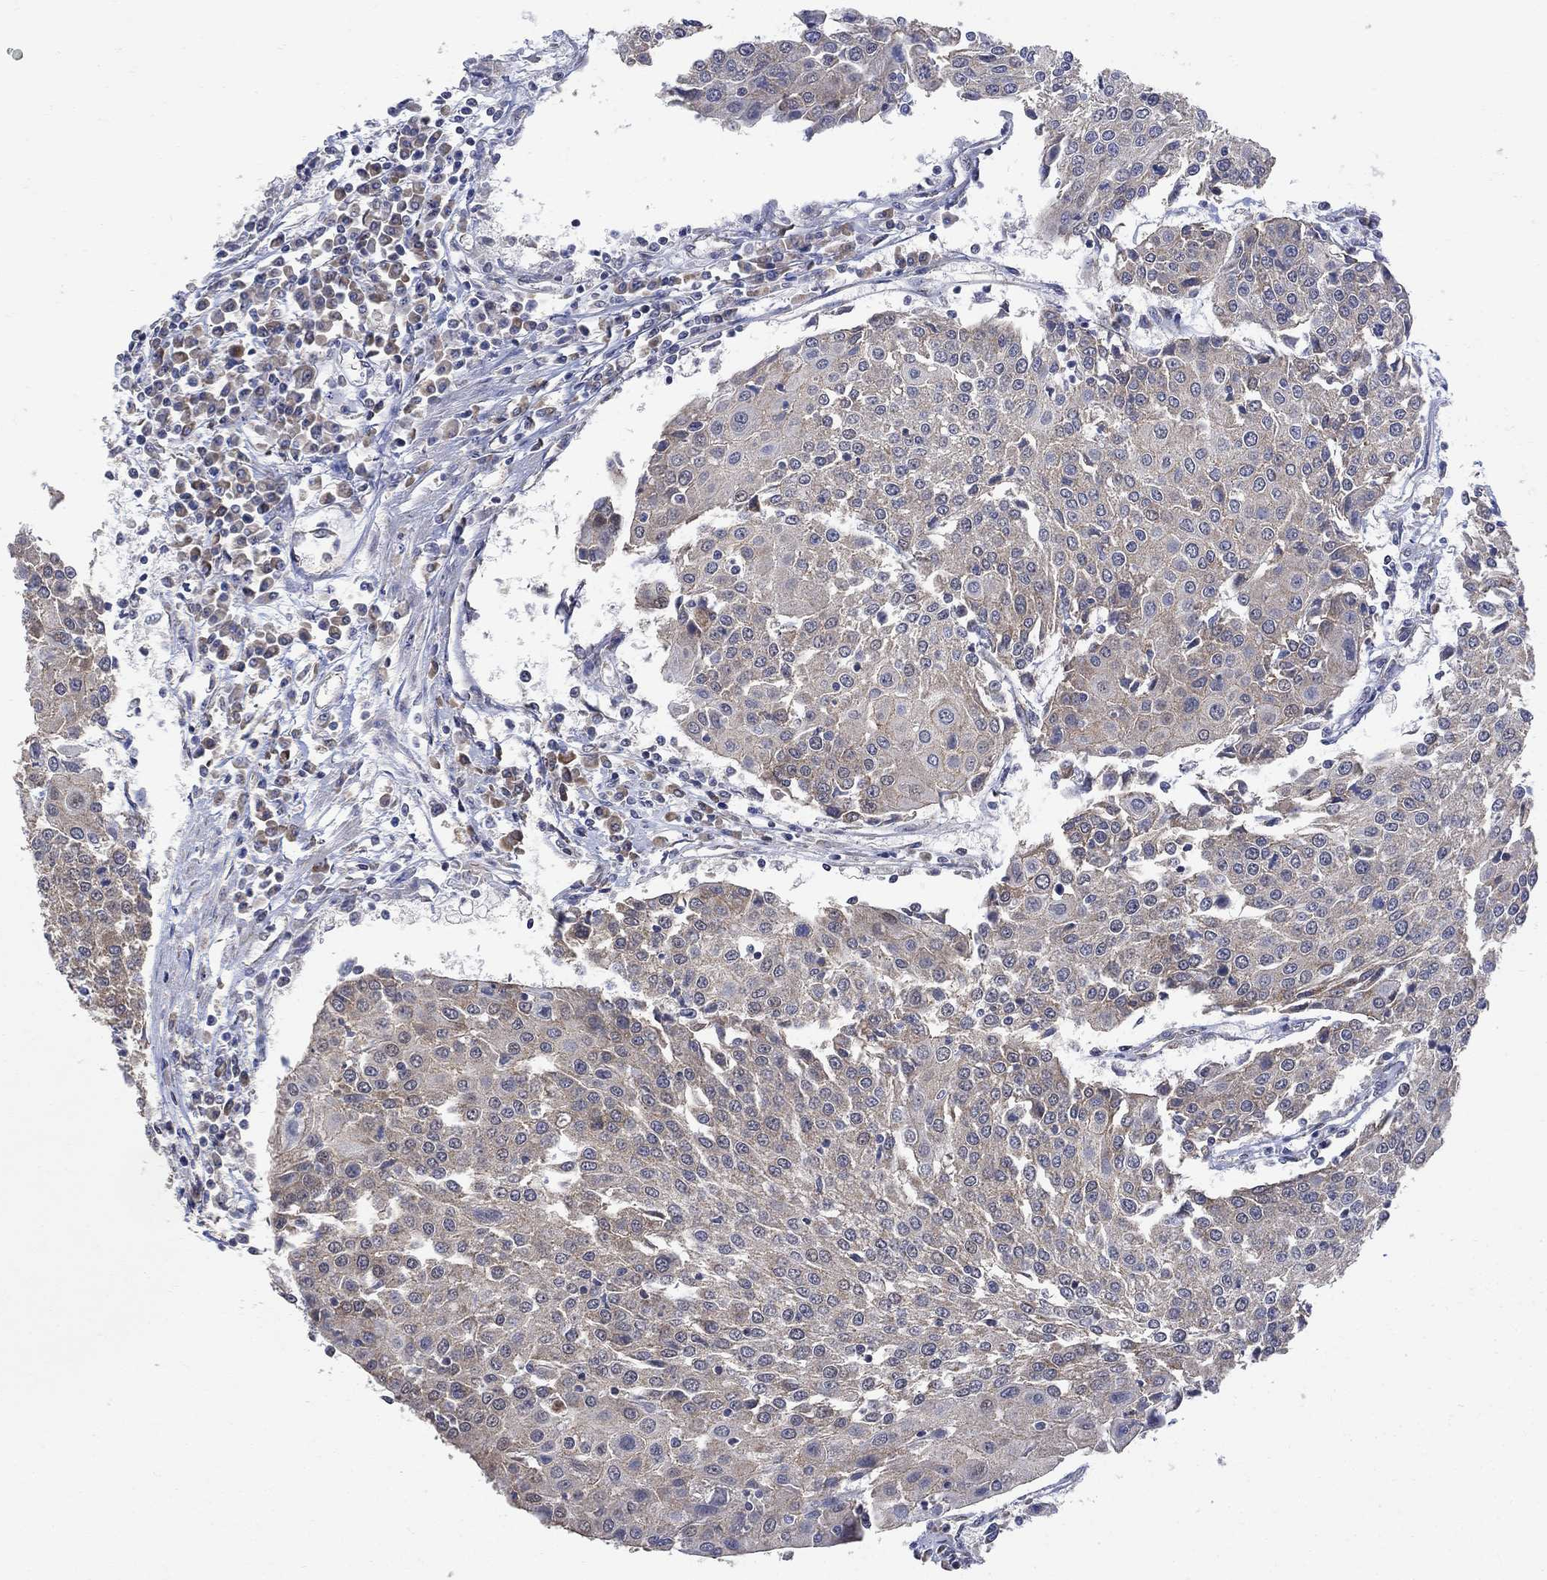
{"staining": {"intensity": "weak", "quantity": "<25%", "location": "cytoplasmic/membranous"}, "tissue": "urothelial cancer", "cell_type": "Tumor cells", "image_type": "cancer", "snomed": [{"axis": "morphology", "description": "Urothelial carcinoma, High grade"}, {"axis": "topography", "description": "Urinary bladder"}], "caption": "Tumor cells show no significant positivity in urothelial carcinoma (high-grade).", "gene": "ANKRA2", "patient": {"sex": "female", "age": 85}}